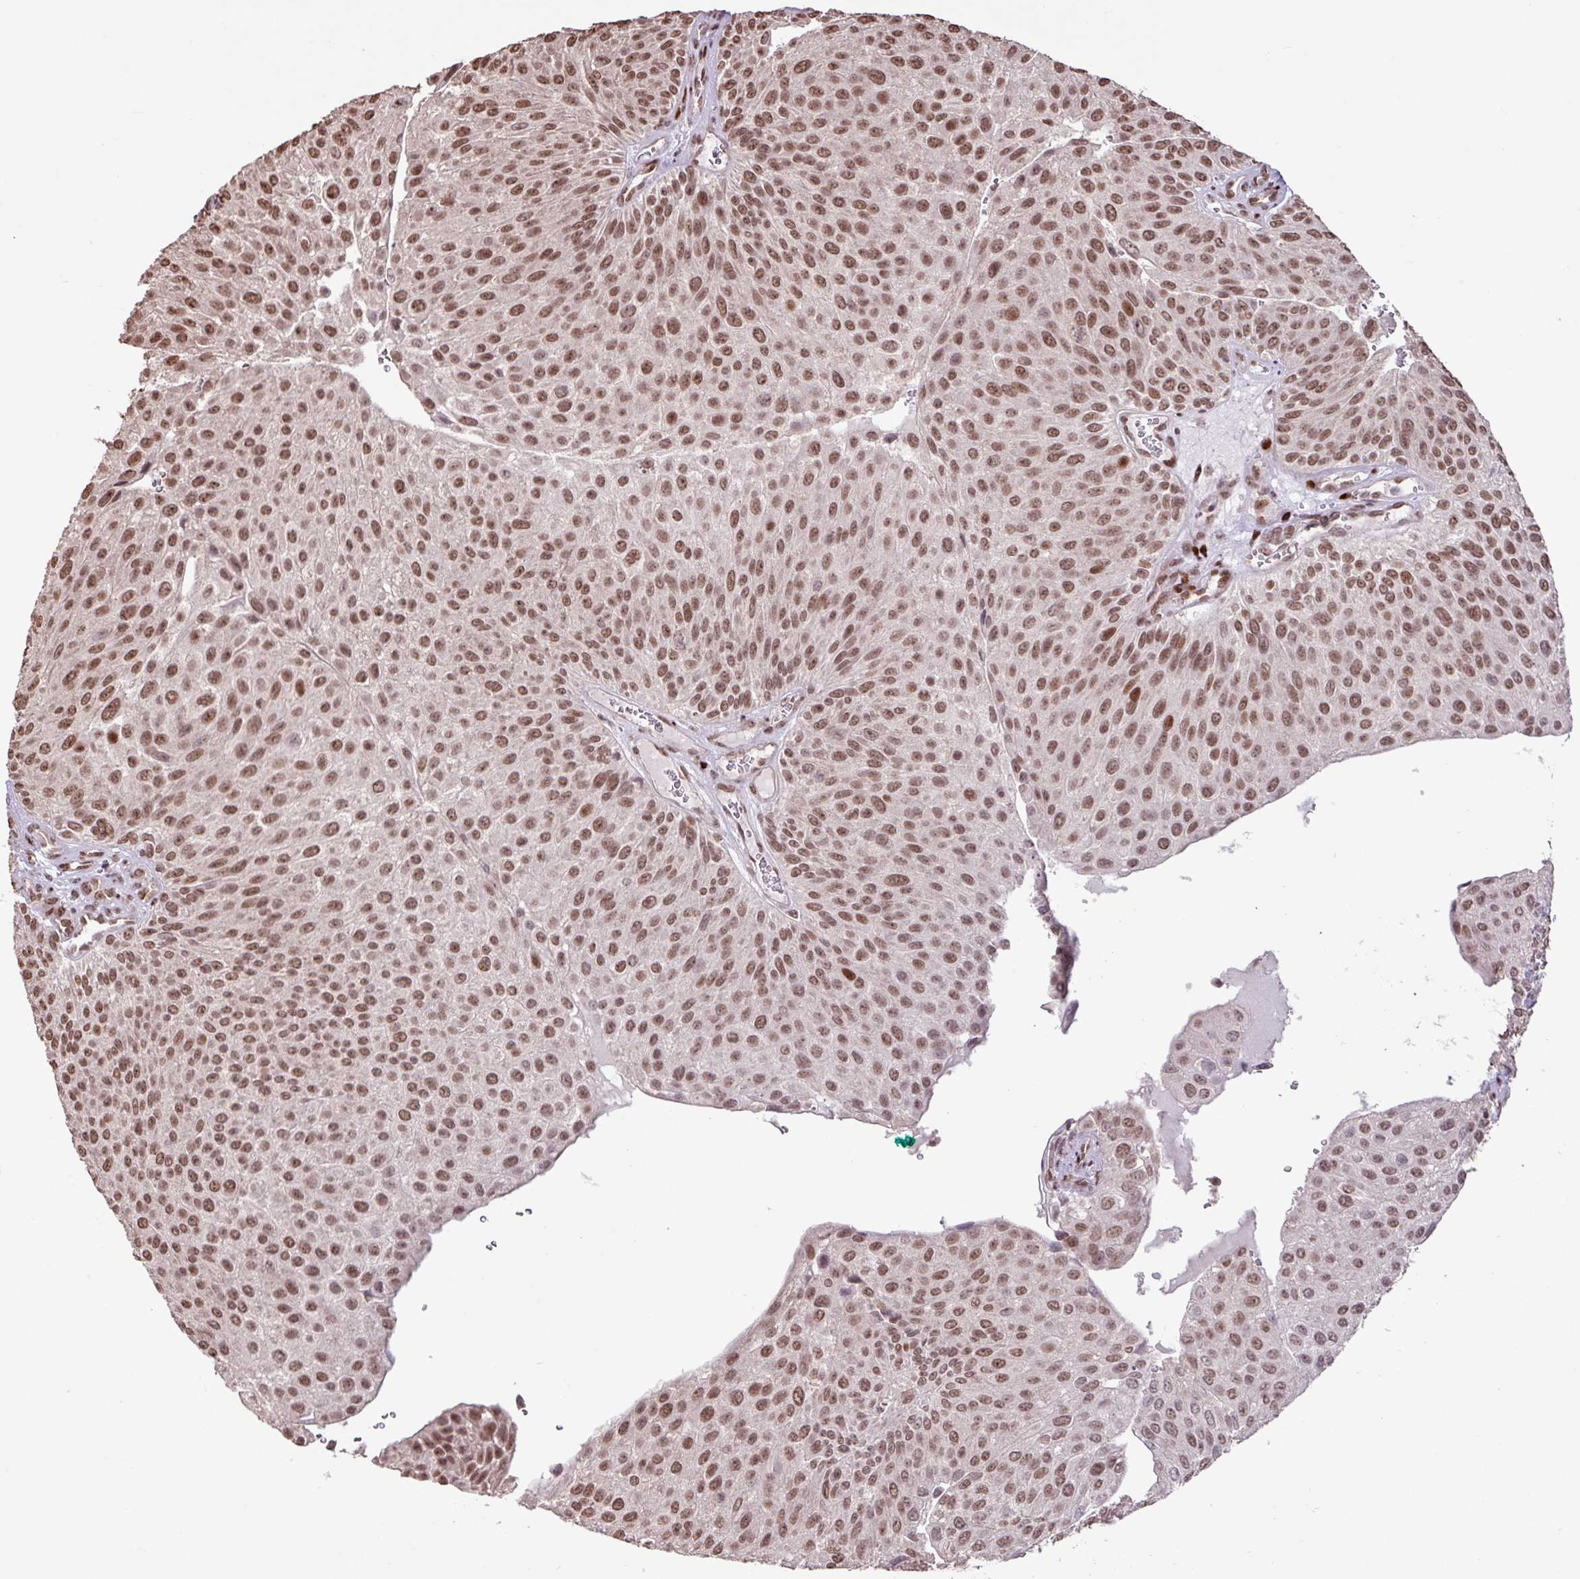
{"staining": {"intensity": "moderate", "quantity": ">75%", "location": "nuclear"}, "tissue": "urothelial cancer", "cell_type": "Tumor cells", "image_type": "cancer", "snomed": [{"axis": "morphology", "description": "Urothelial carcinoma, NOS"}, {"axis": "topography", "description": "Urinary bladder"}], "caption": "Urothelial cancer was stained to show a protein in brown. There is medium levels of moderate nuclear expression in about >75% of tumor cells. (IHC, brightfield microscopy, high magnification).", "gene": "ZNF709", "patient": {"sex": "male", "age": 67}}